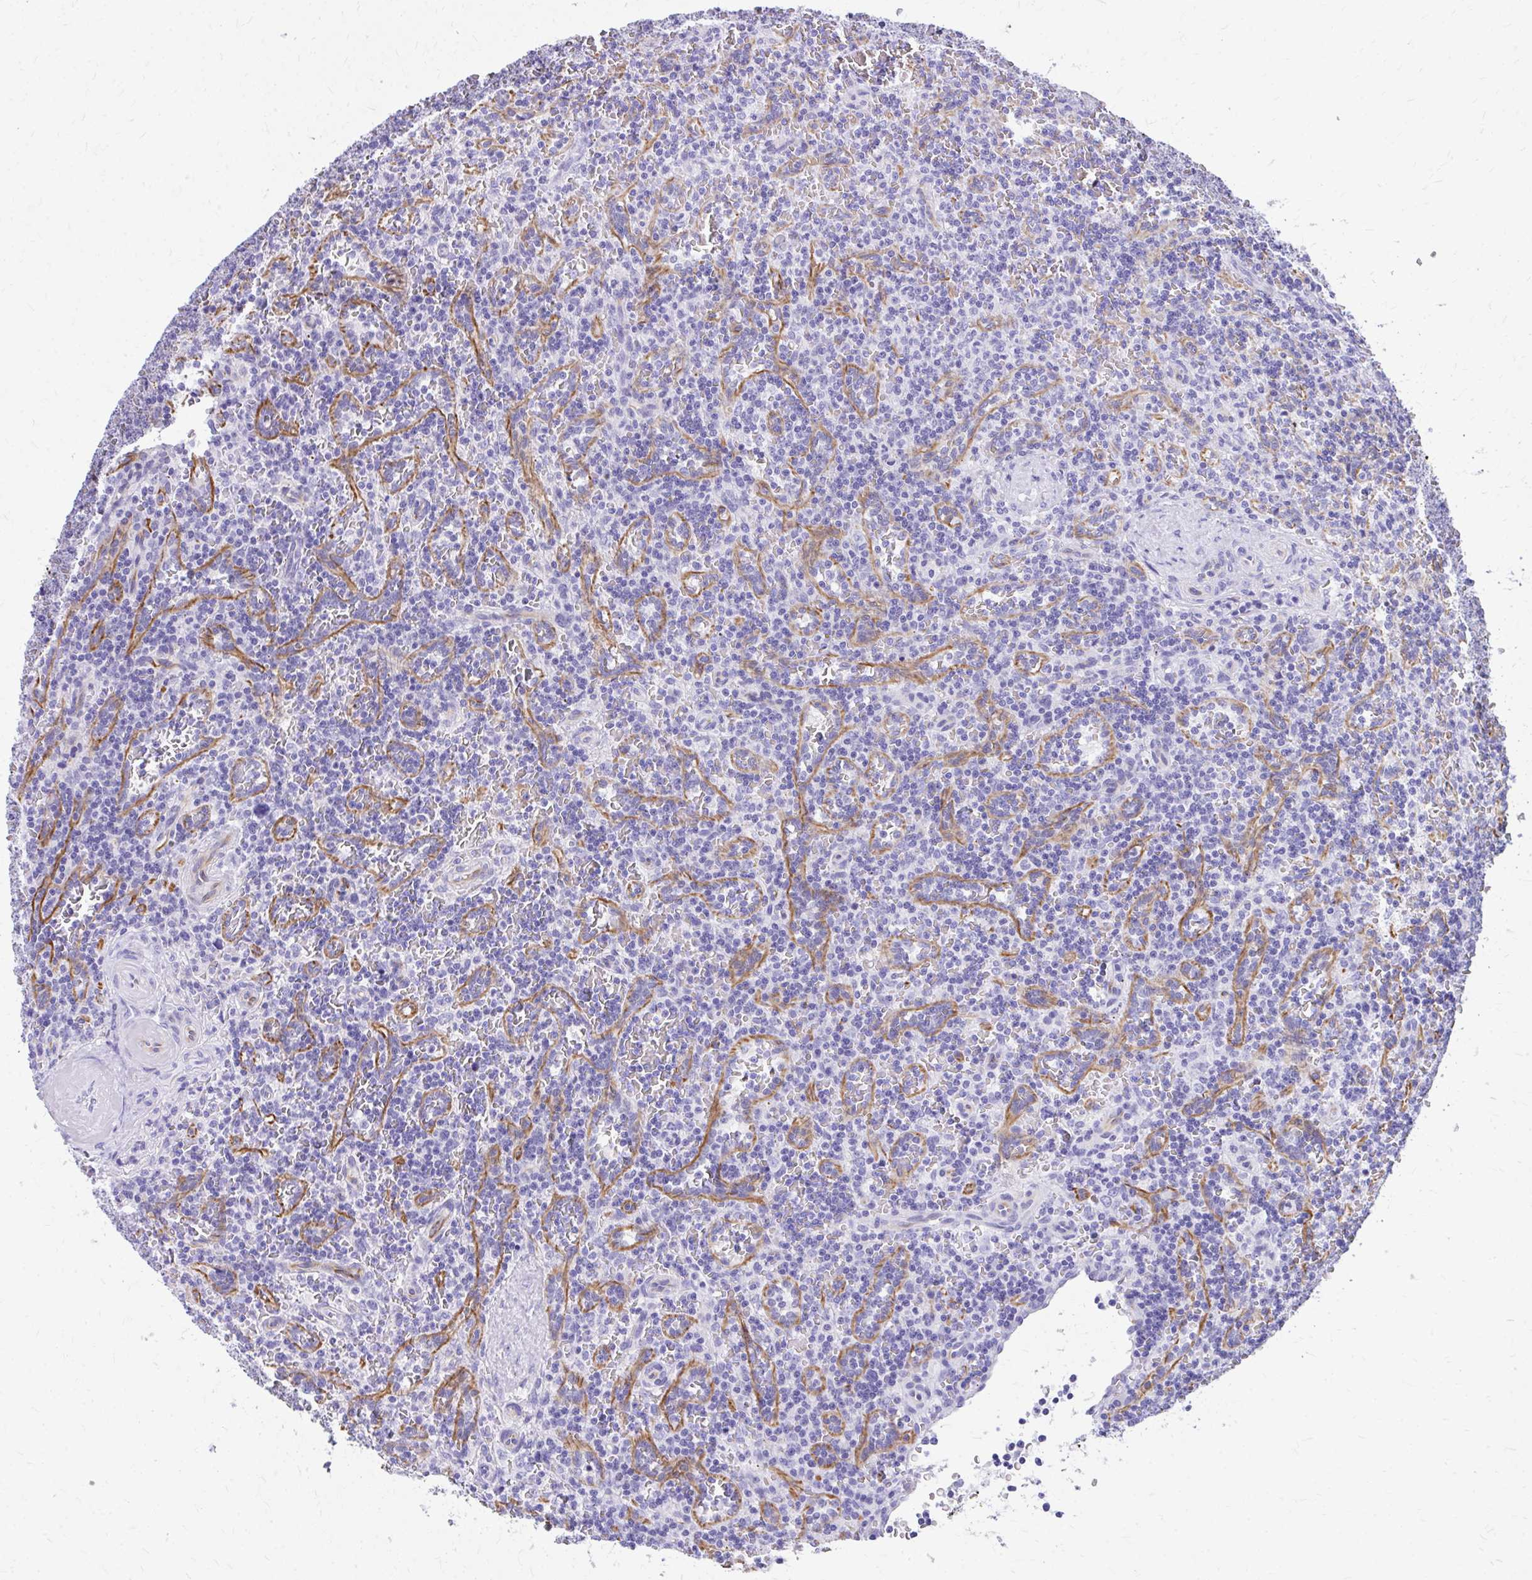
{"staining": {"intensity": "negative", "quantity": "none", "location": "none"}, "tissue": "lymphoma", "cell_type": "Tumor cells", "image_type": "cancer", "snomed": [{"axis": "morphology", "description": "Malignant lymphoma, non-Hodgkin's type, Low grade"}, {"axis": "topography", "description": "Spleen"}], "caption": "Tumor cells show no significant protein positivity in lymphoma. The staining is performed using DAB (3,3'-diaminobenzidine) brown chromogen with nuclei counter-stained in using hematoxylin.", "gene": "ZNF699", "patient": {"sex": "male", "age": 73}}